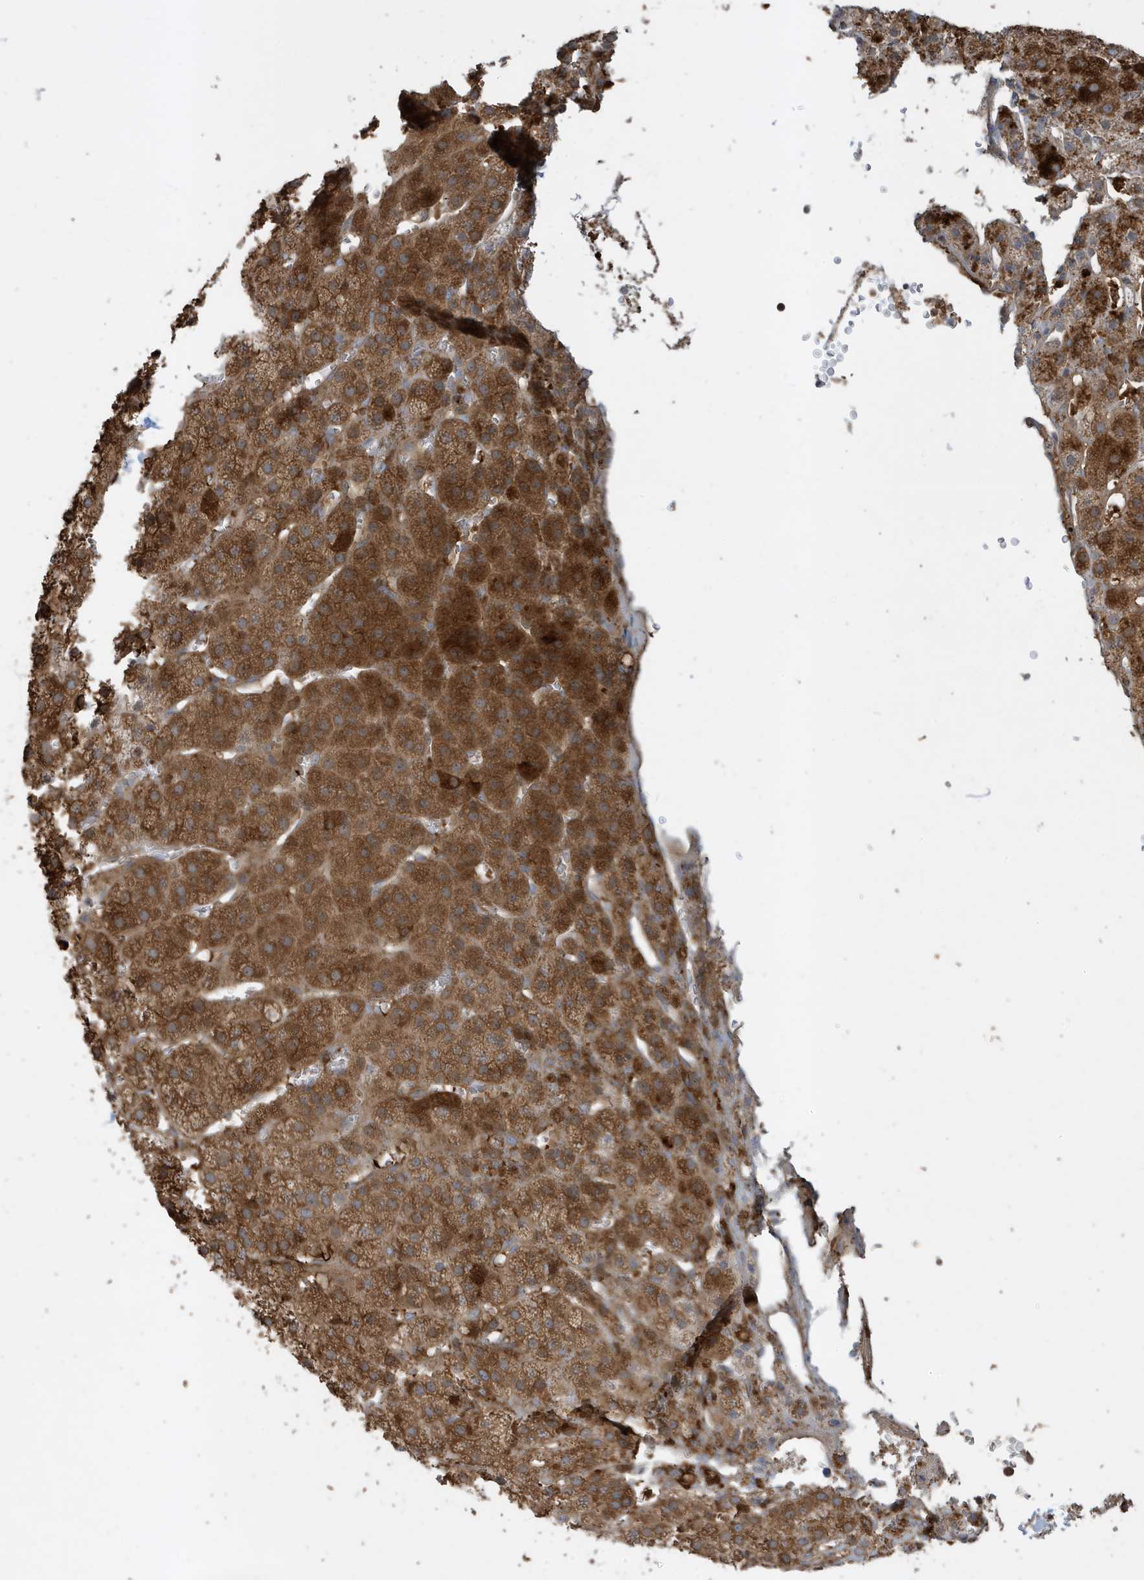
{"staining": {"intensity": "strong", "quantity": ">75%", "location": "cytoplasmic/membranous"}, "tissue": "adrenal gland", "cell_type": "Glandular cells", "image_type": "normal", "snomed": [{"axis": "morphology", "description": "Normal tissue, NOS"}, {"axis": "topography", "description": "Adrenal gland"}], "caption": "A brown stain shows strong cytoplasmic/membranous positivity of a protein in glandular cells of normal adrenal gland.", "gene": "ABTB1", "patient": {"sex": "female", "age": 57}}